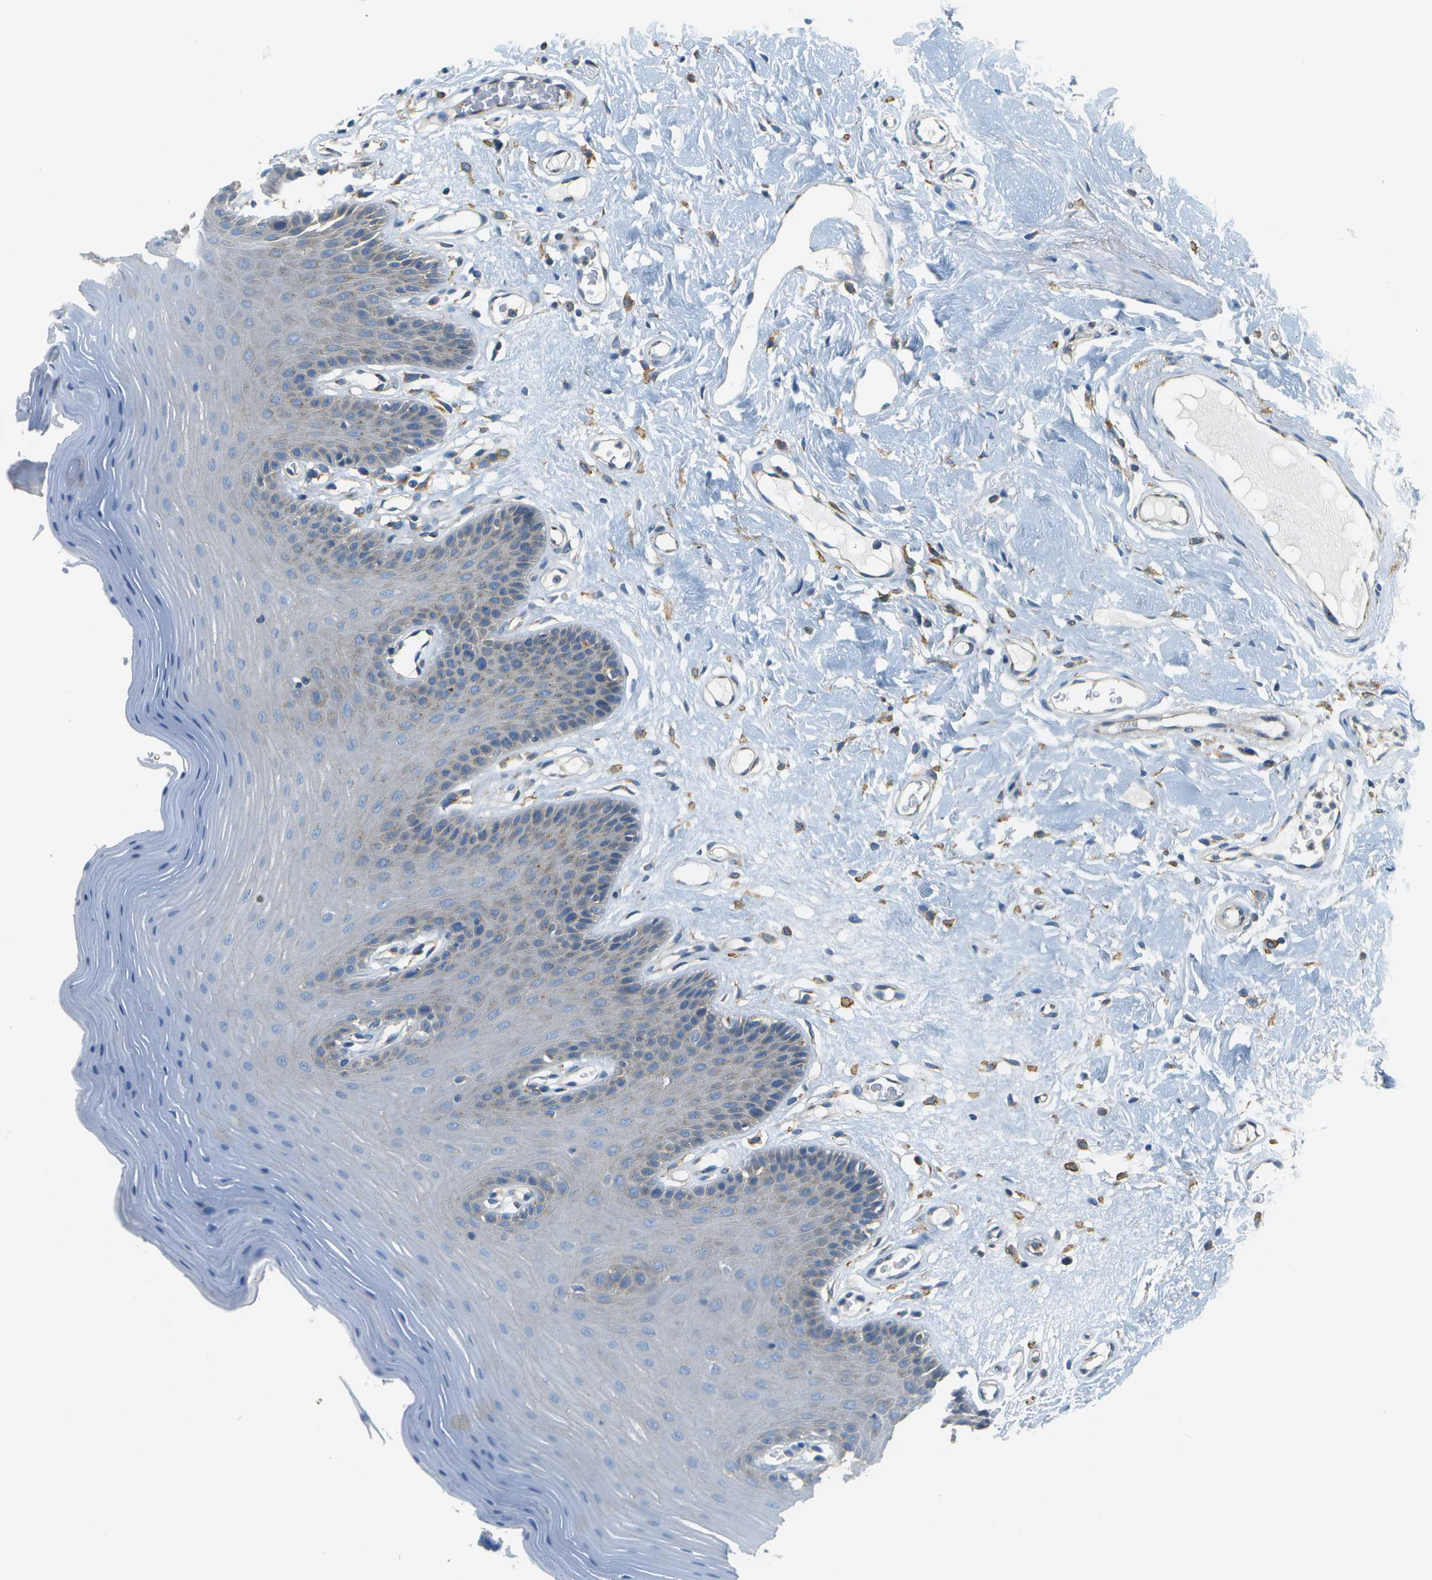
{"staining": {"intensity": "weak", "quantity": "<25%", "location": "cytoplasmic/membranous"}, "tissue": "oral mucosa", "cell_type": "Squamous epithelial cells", "image_type": "normal", "snomed": [{"axis": "morphology", "description": "Normal tissue, NOS"}, {"axis": "morphology", "description": "Squamous cell carcinoma, NOS"}, {"axis": "topography", "description": "Skeletal muscle"}, {"axis": "topography", "description": "Adipose tissue"}, {"axis": "topography", "description": "Vascular tissue"}, {"axis": "topography", "description": "Oral tissue"}, {"axis": "topography", "description": "Peripheral nerve tissue"}, {"axis": "topography", "description": "Head-Neck"}], "caption": "This is an immunohistochemistry (IHC) micrograph of normal human oral mucosa. There is no positivity in squamous epithelial cells.", "gene": "CLTC", "patient": {"sex": "male", "age": 71}}